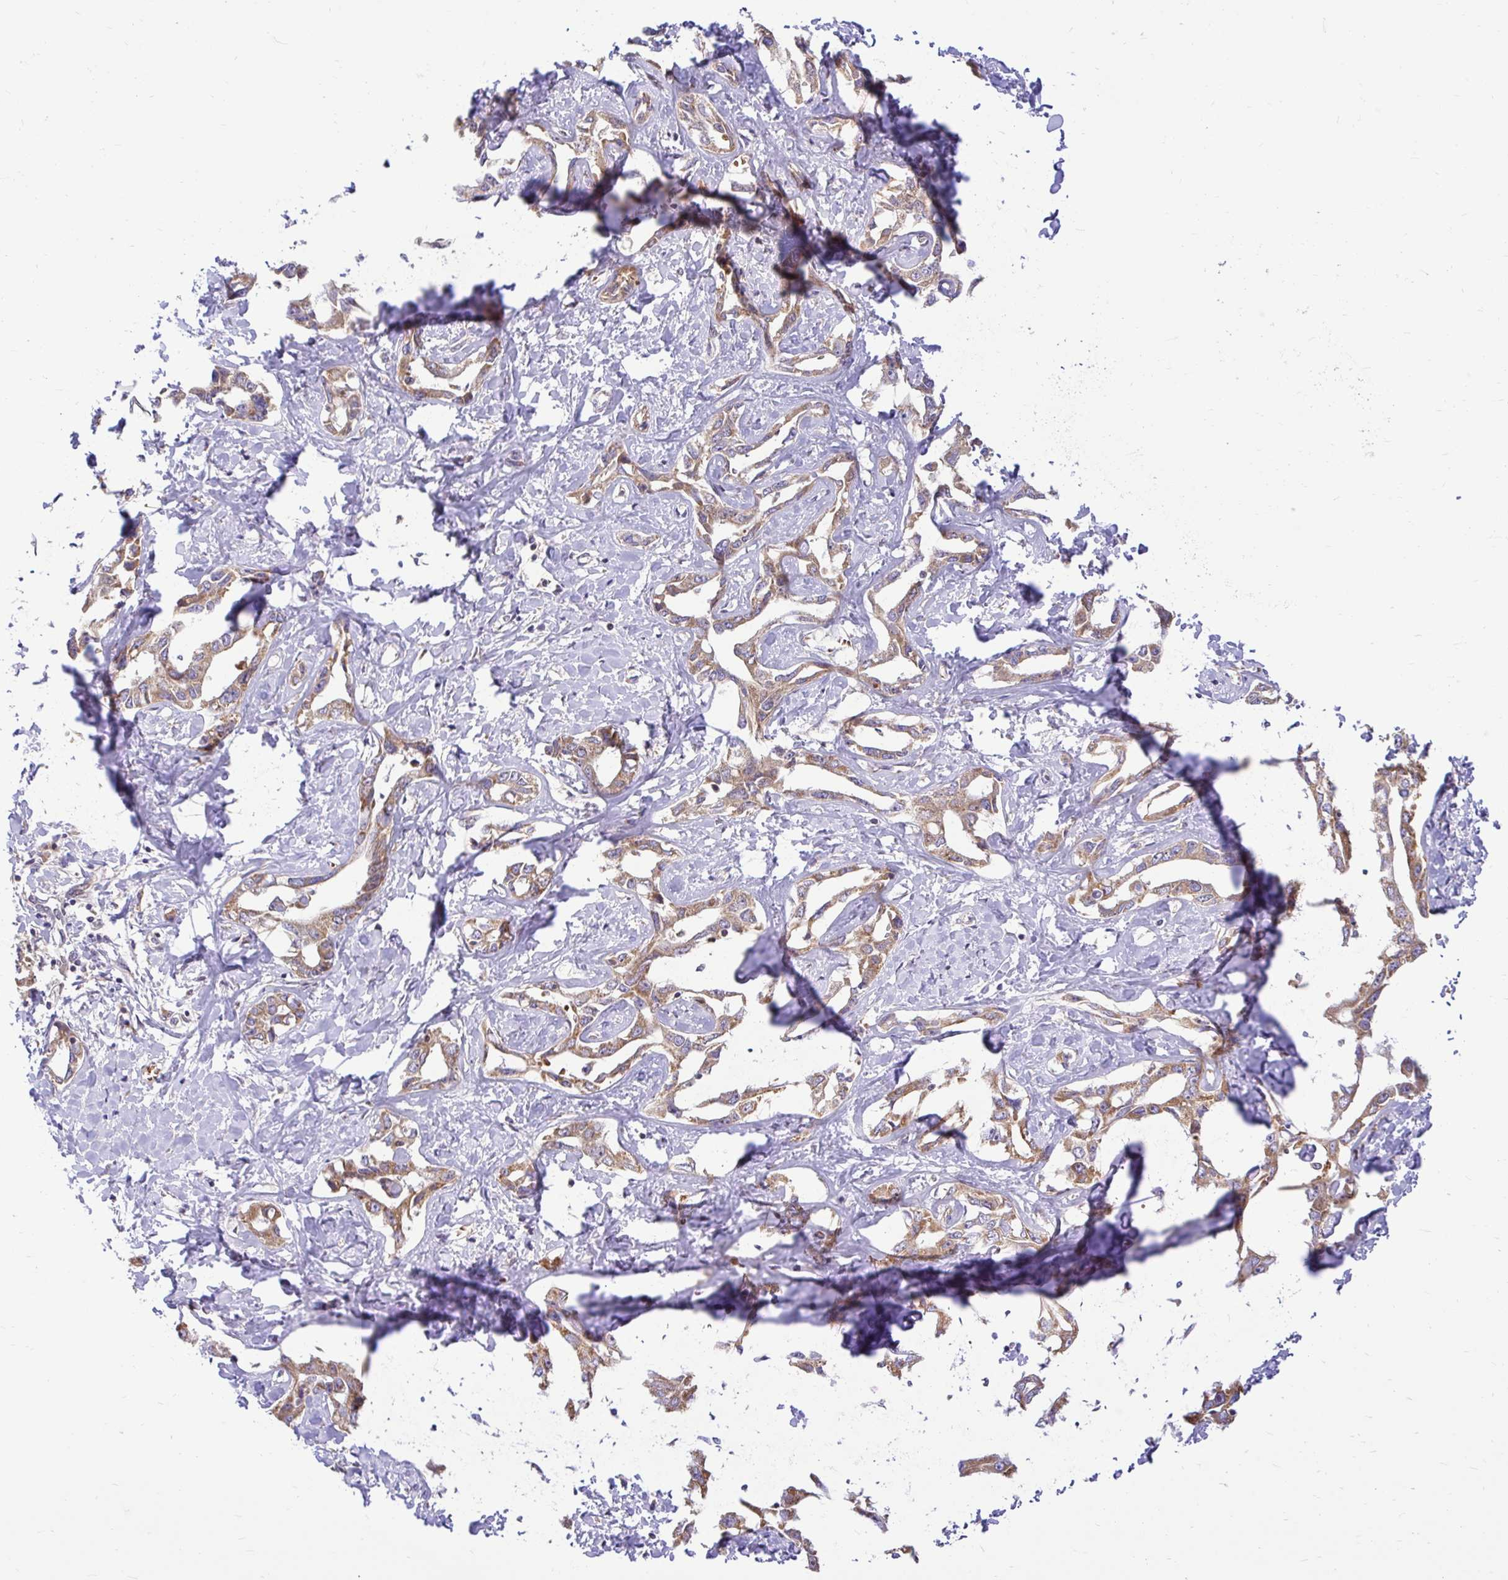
{"staining": {"intensity": "moderate", "quantity": ">75%", "location": "cytoplasmic/membranous"}, "tissue": "liver cancer", "cell_type": "Tumor cells", "image_type": "cancer", "snomed": [{"axis": "morphology", "description": "Cholangiocarcinoma"}, {"axis": "topography", "description": "Liver"}], "caption": "An immunohistochemistry (IHC) photomicrograph of tumor tissue is shown. Protein staining in brown highlights moderate cytoplasmic/membranous positivity in liver cholangiocarcinoma within tumor cells.", "gene": "VTI1B", "patient": {"sex": "male", "age": 59}}